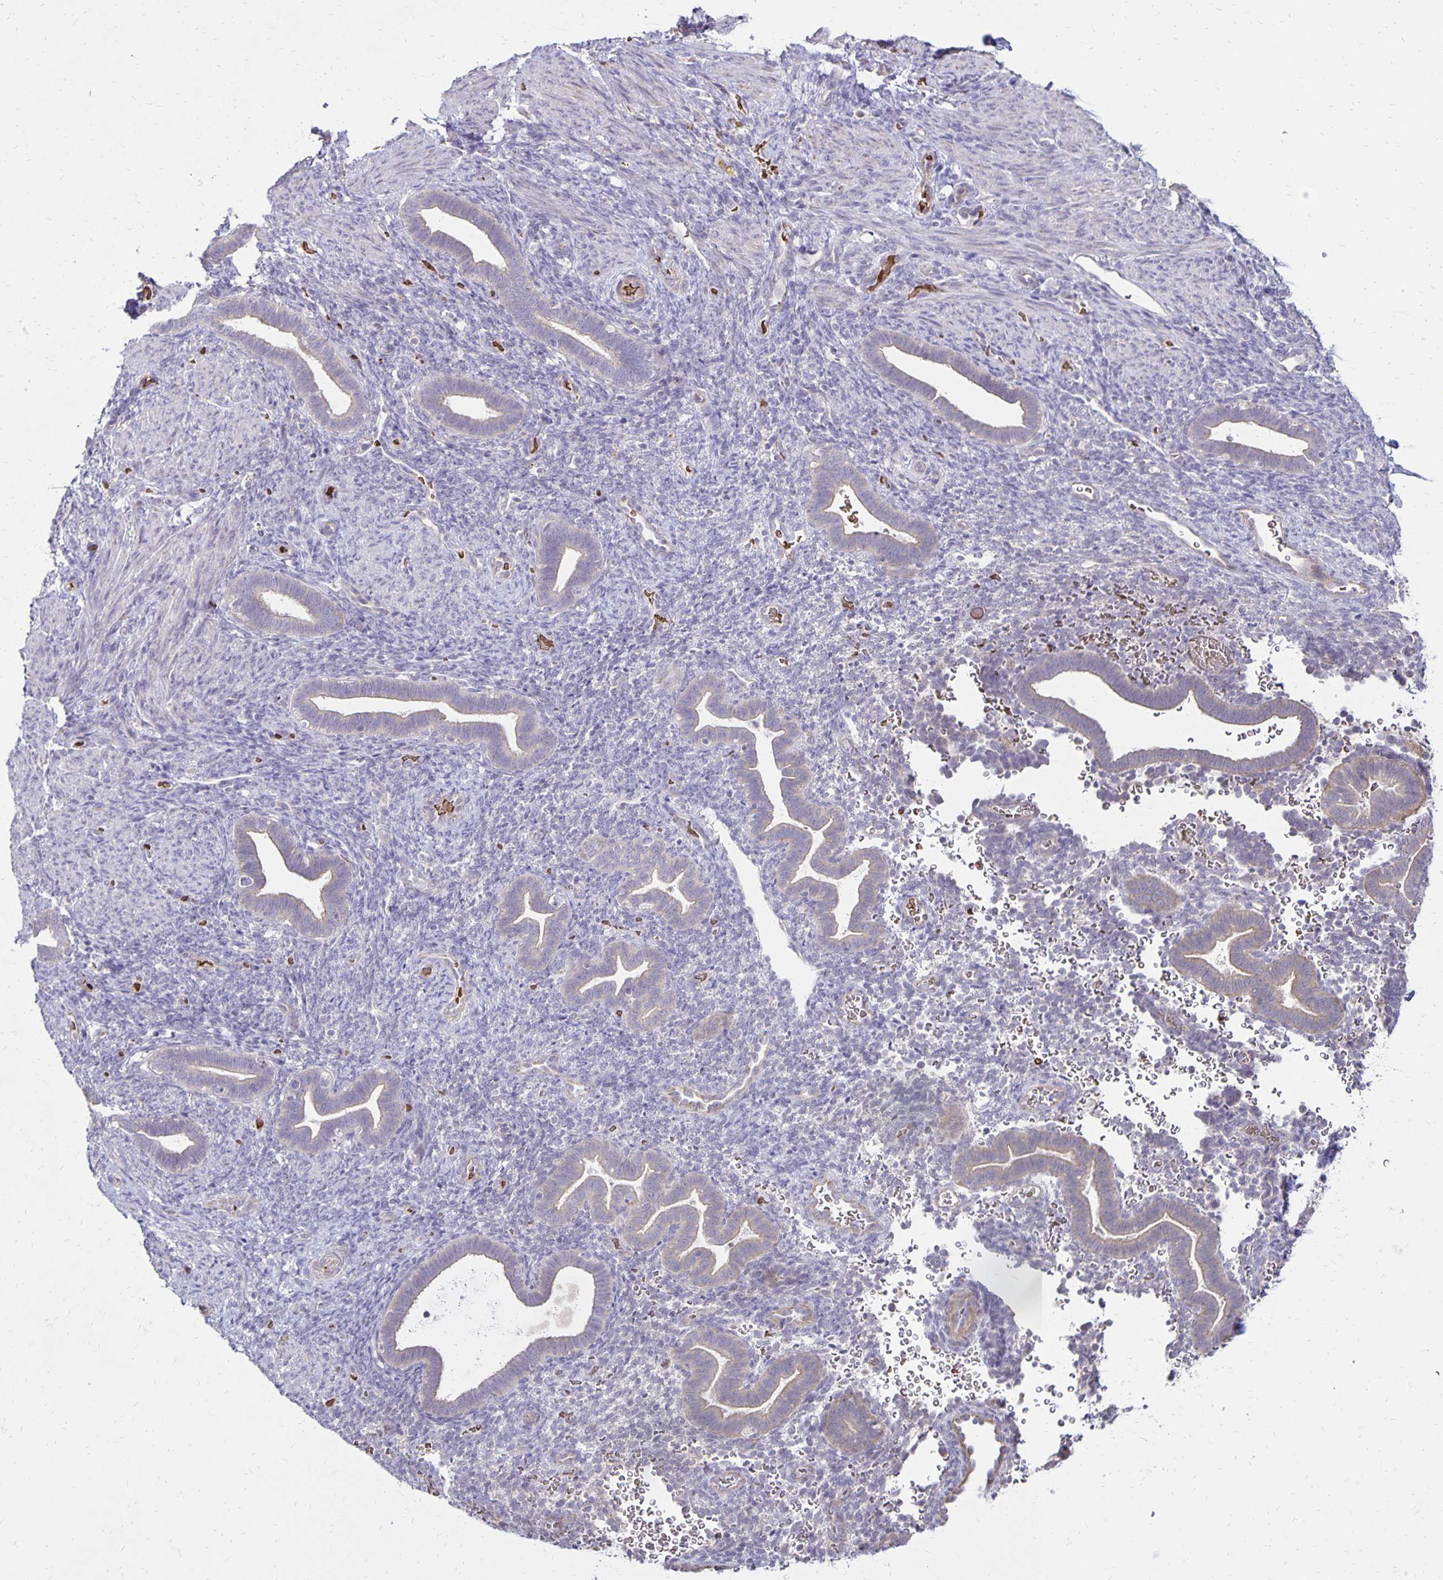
{"staining": {"intensity": "negative", "quantity": "none", "location": "none"}, "tissue": "endometrium", "cell_type": "Cells in endometrial stroma", "image_type": "normal", "snomed": [{"axis": "morphology", "description": "Normal tissue, NOS"}, {"axis": "topography", "description": "Endometrium"}], "caption": "Immunohistochemistry (IHC) of benign human endometrium displays no positivity in cells in endometrial stroma. (DAB (3,3'-diaminobenzidine) immunohistochemistry (IHC), high magnification).", "gene": "FN3K", "patient": {"sex": "female", "age": 34}}